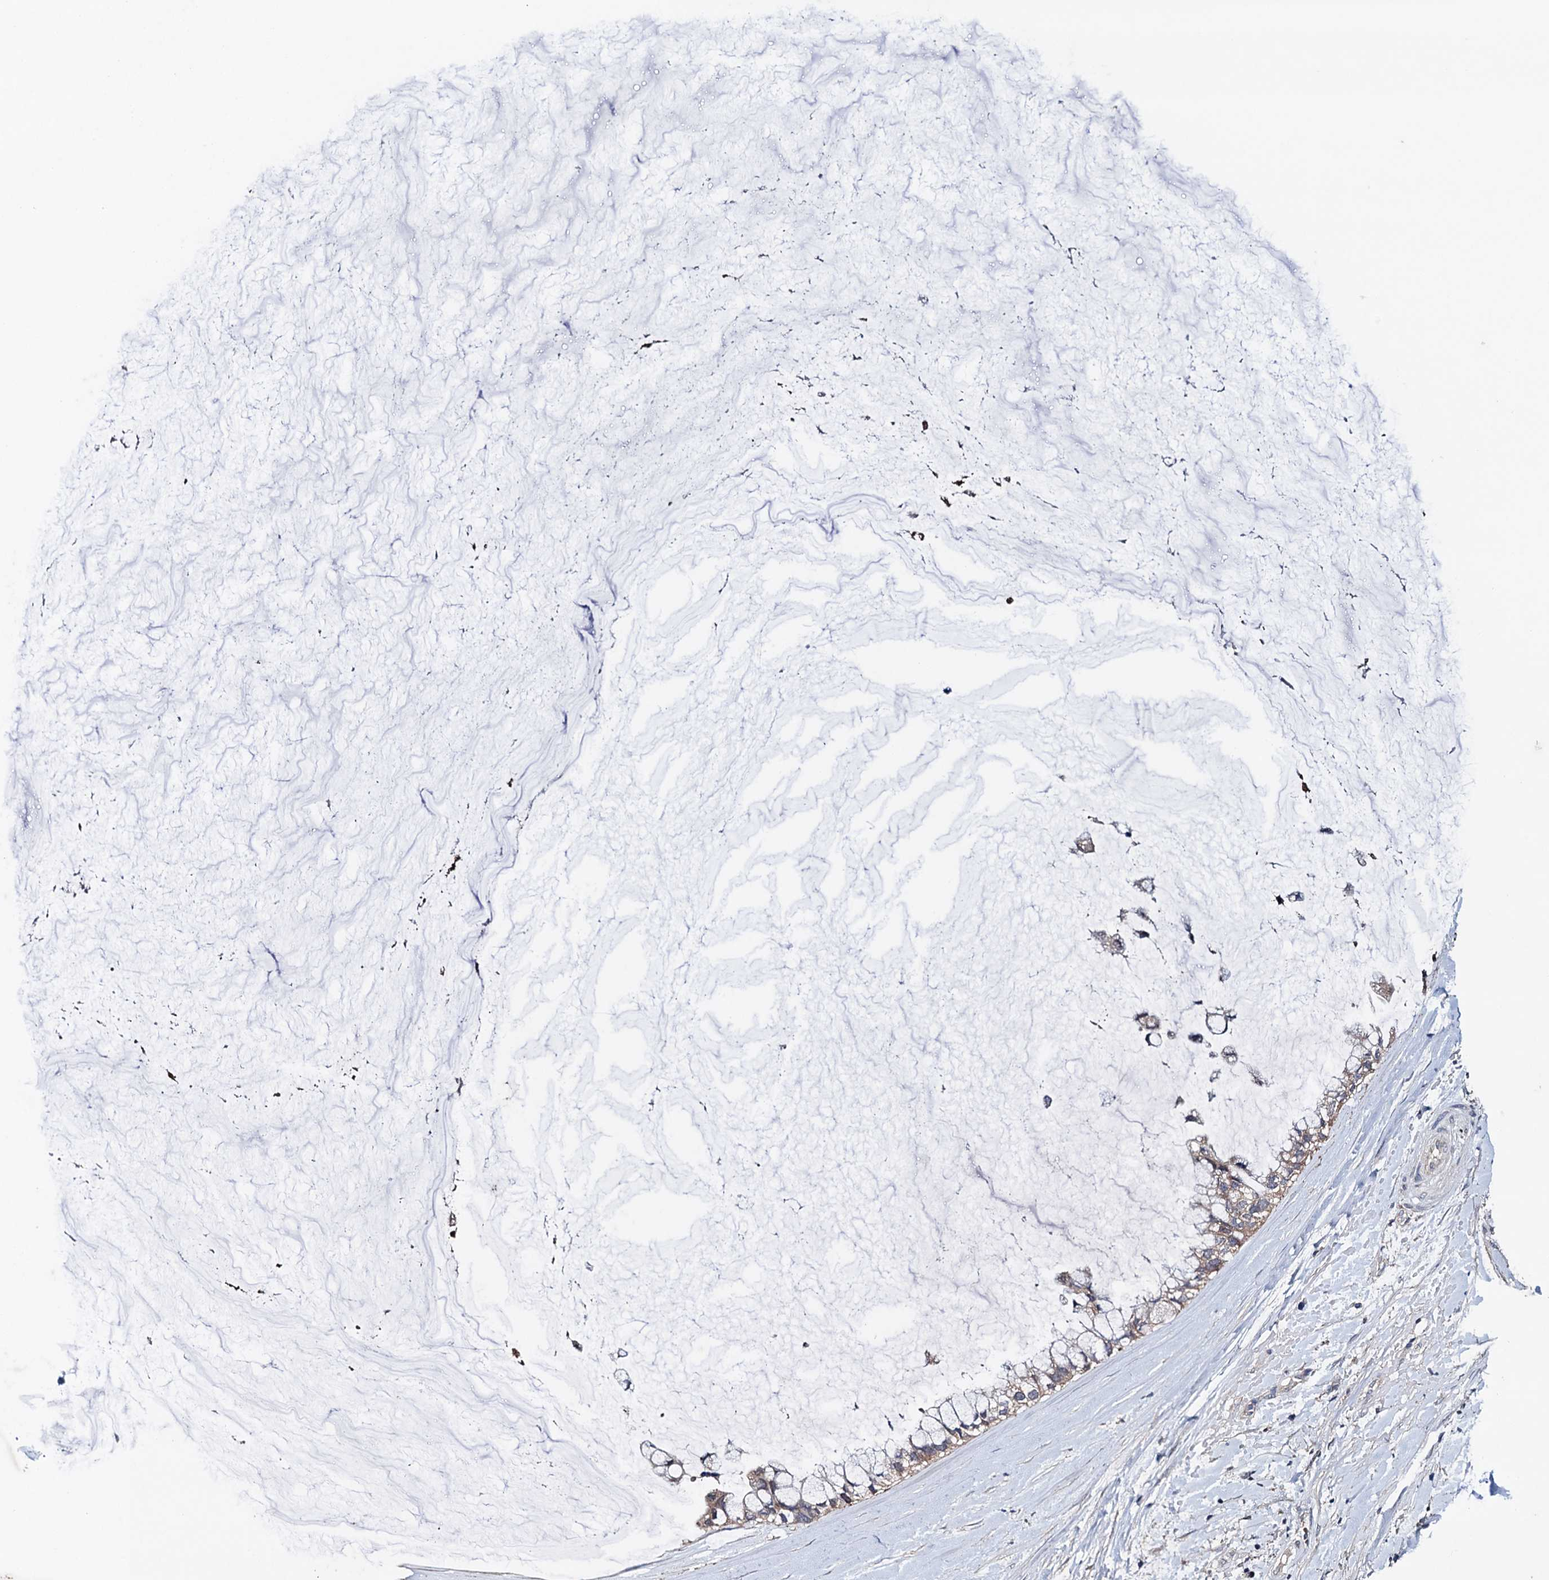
{"staining": {"intensity": "weak", "quantity": "25%-75%", "location": "cytoplasmic/membranous"}, "tissue": "ovarian cancer", "cell_type": "Tumor cells", "image_type": "cancer", "snomed": [{"axis": "morphology", "description": "Cystadenocarcinoma, mucinous, NOS"}, {"axis": "topography", "description": "Ovary"}], "caption": "Immunohistochemical staining of ovarian cancer (mucinous cystadenocarcinoma) shows low levels of weak cytoplasmic/membranous expression in approximately 25%-75% of tumor cells.", "gene": "BLTP3B", "patient": {"sex": "female", "age": 39}}